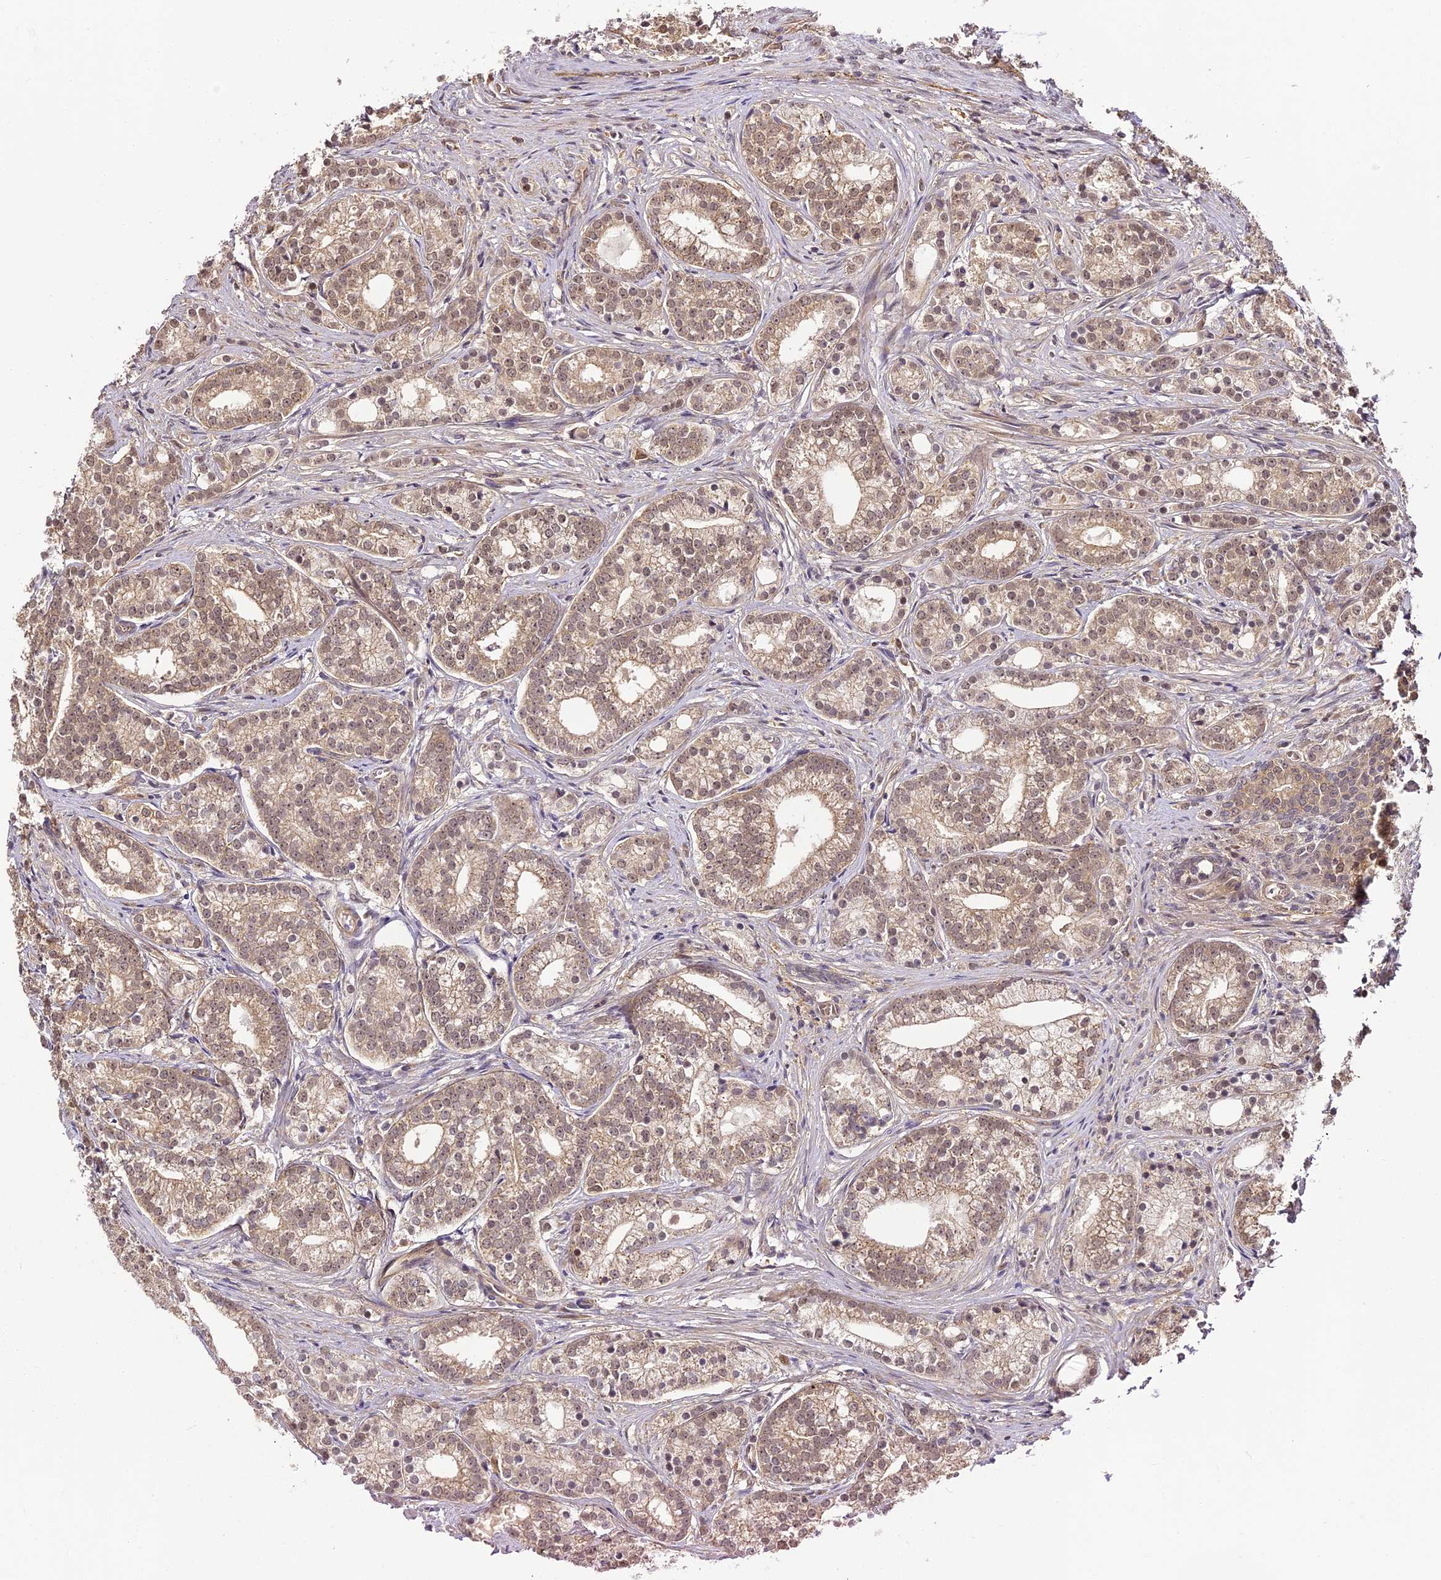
{"staining": {"intensity": "weak", "quantity": ">75%", "location": "cytoplasmic/membranous,nuclear"}, "tissue": "prostate cancer", "cell_type": "Tumor cells", "image_type": "cancer", "snomed": [{"axis": "morphology", "description": "Adenocarcinoma, Low grade"}, {"axis": "topography", "description": "Prostate"}], "caption": "Immunohistochemical staining of human prostate adenocarcinoma (low-grade) displays weak cytoplasmic/membranous and nuclear protein staining in about >75% of tumor cells.", "gene": "BCDIN3D", "patient": {"sex": "male", "age": 71}}